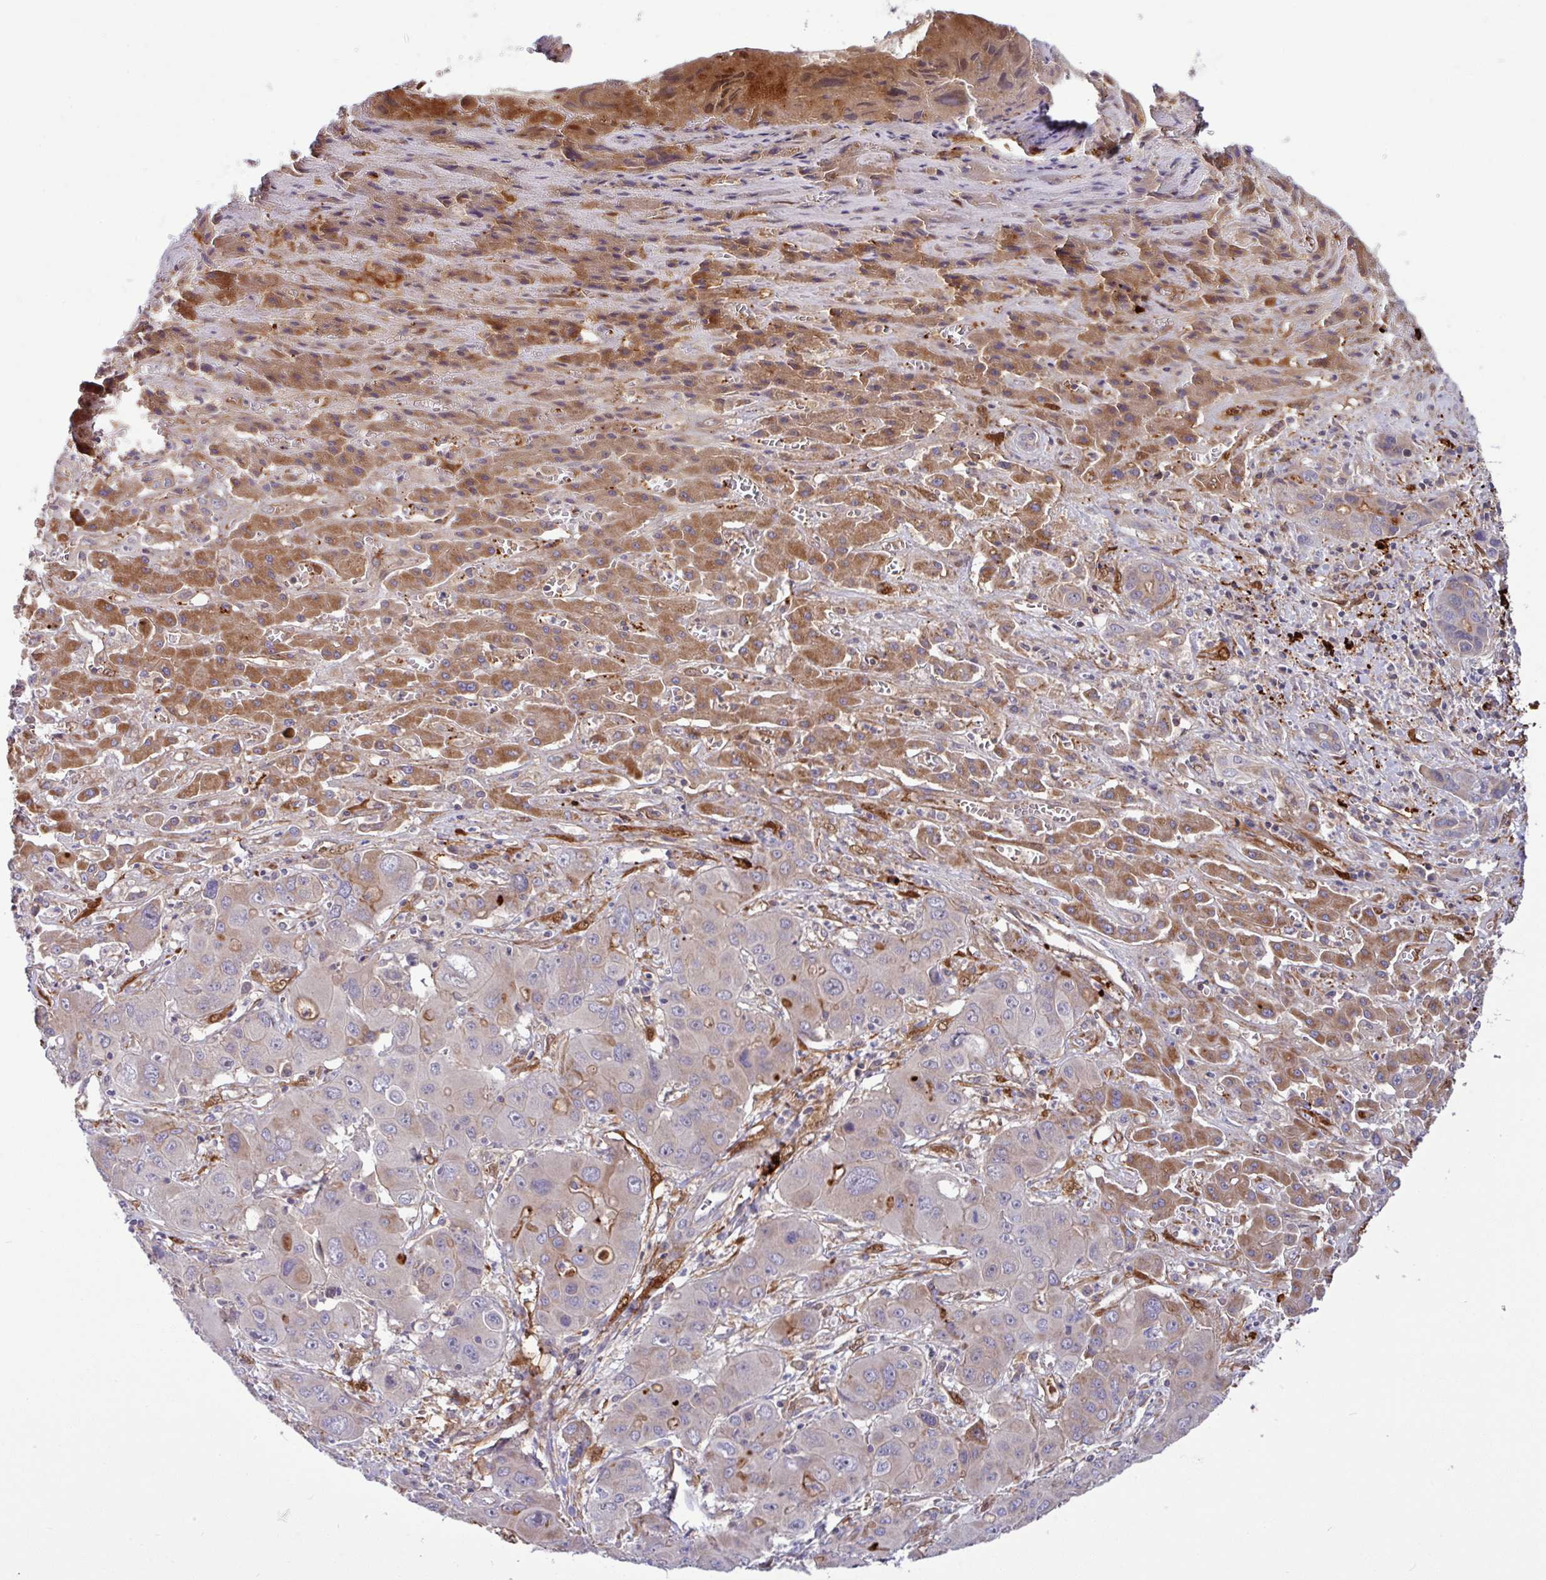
{"staining": {"intensity": "moderate", "quantity": "<25%", "location": "cytoplasmic/membranous"}, "tissue": "liver cancer", "cell_type": "Tumor cells", "image_type": "cancer", "snomed": [{"axis": "morphology", "description": "Cholangiocarcinoma"}, {"axis": "topography", "description": "Liver"}], "caption": "The photomicrograph exhibits a brown stain indicating the presence of a protein in the cytoplasmic/membranous of tumor cells in liver cancer. (DAB IHC, brown staining for protein, blue staining for nuclei).", "gene": "B4GALNT4", "patient": {"sex": "male", "age": 67}}